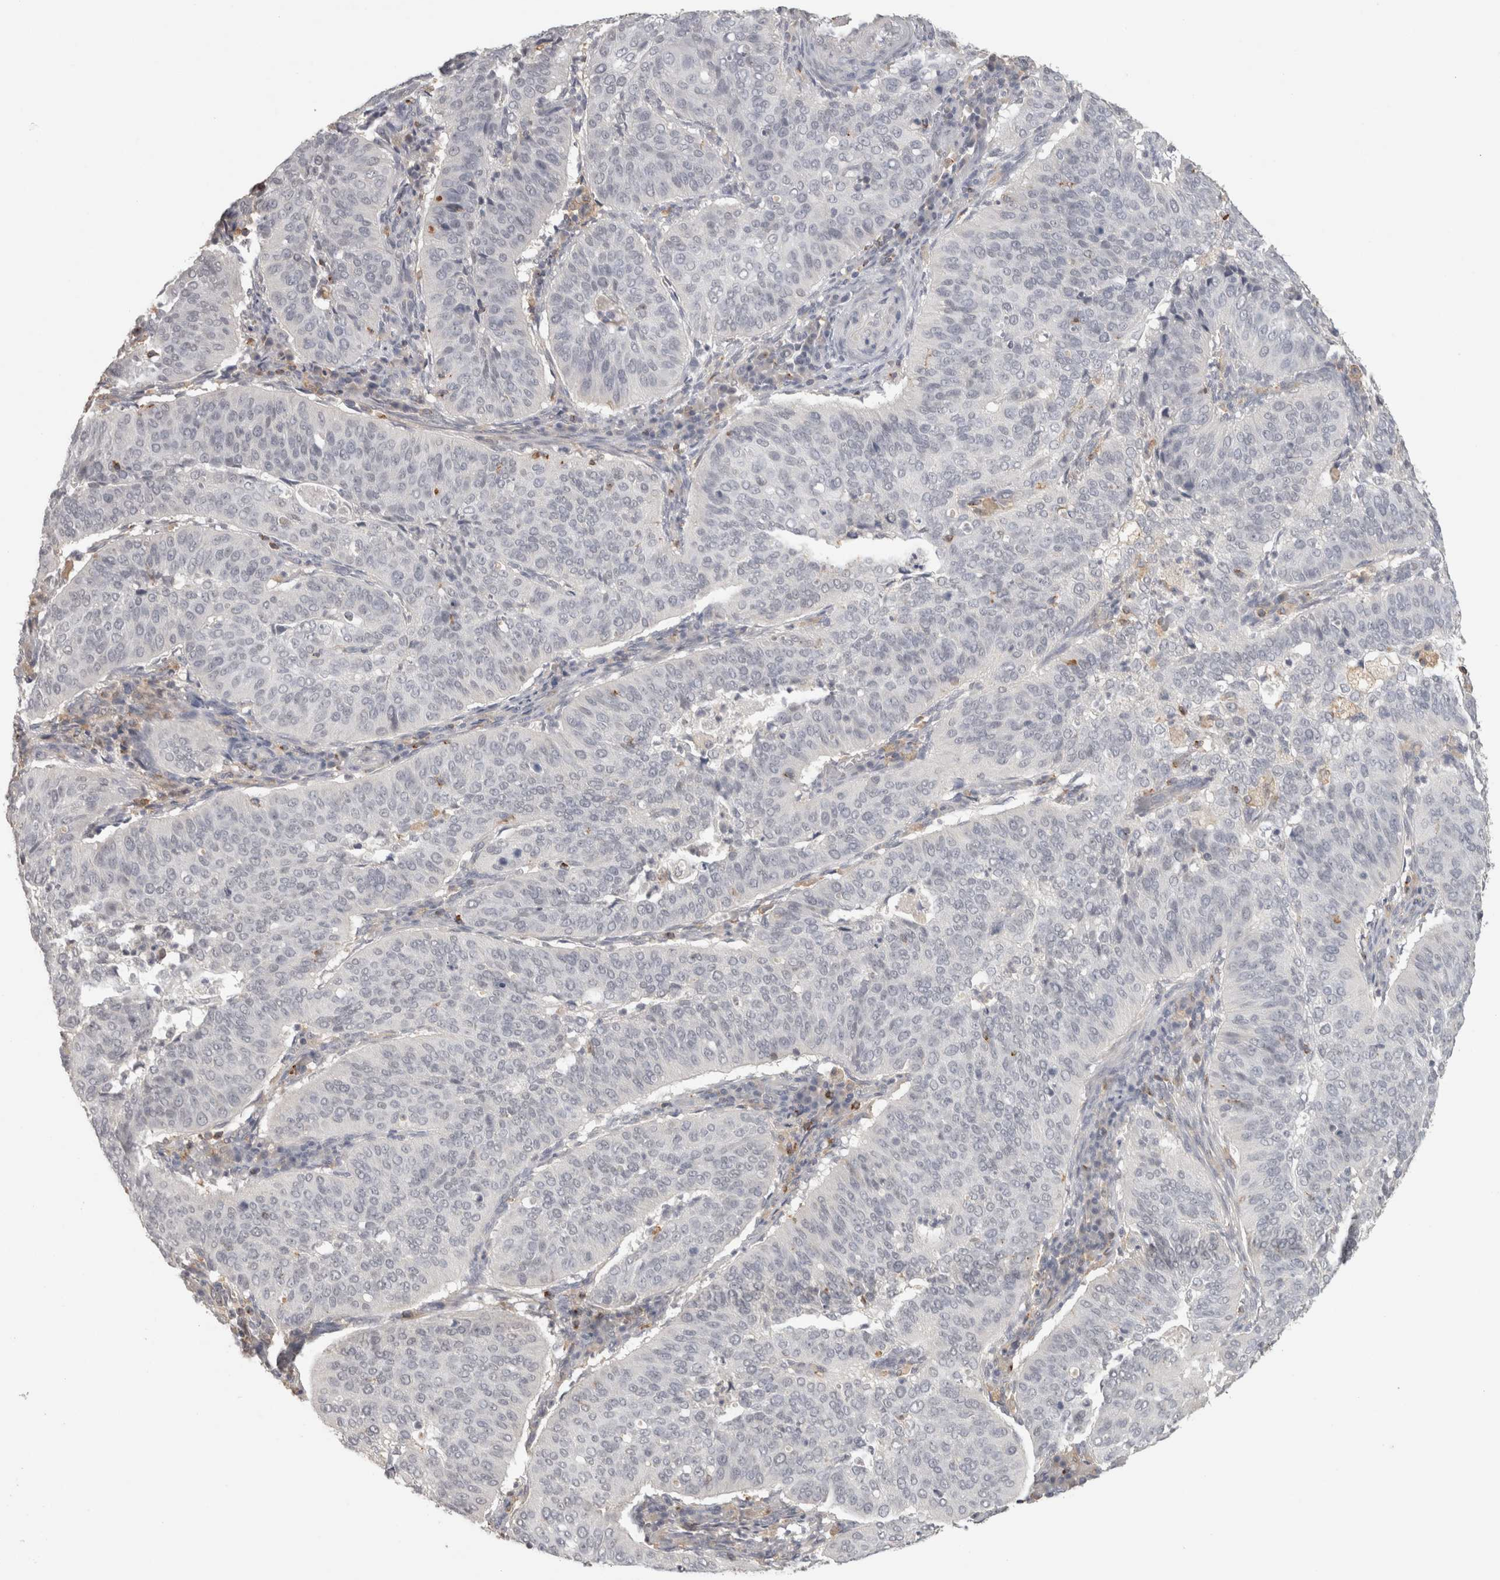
{"staining": {"intensity": "negative", "quantity": "none", "location": "none"}, "tissue": "cervical cancer", "cell_type": "Tumor cells", "image_type": "cancer", "snomed": [{"axis": "morphology", "description": "Normal tissue, NOS"}, {"axis": "morphology", "description": "Squamous cell carcinoma, NOS"}, {"axis": "topography", "description": "Cervix"}], "caption": "Tumor cells show no significant expression in cervical cancer.", "gene": "HAVCR2", "patient": {"sex": "female", "age": 39}}